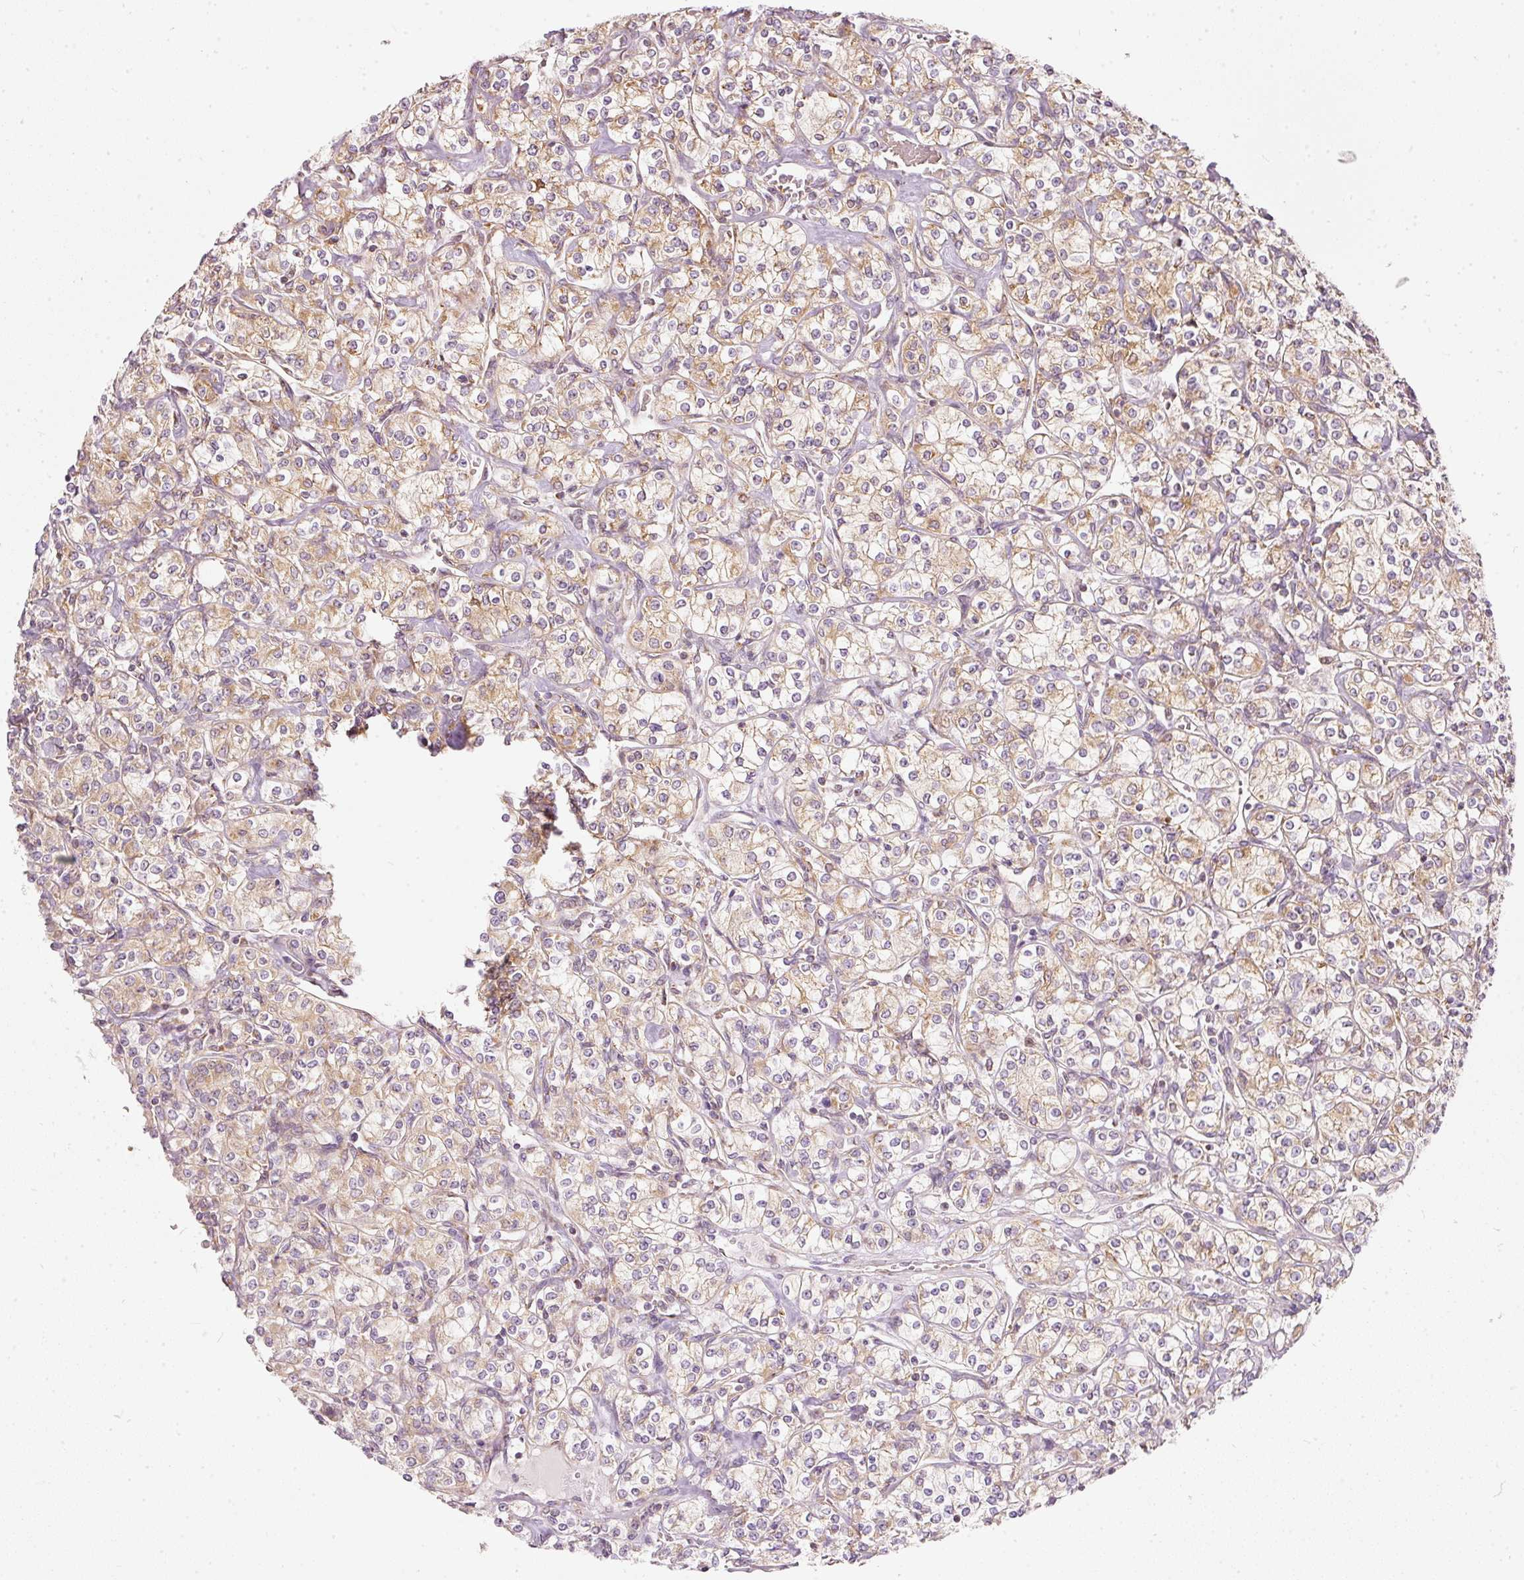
{"staining": {"intensity": "moderate", "quantity": ">75%", "location": "cytoplasmic/membranous"}, "tissue": "renal cancer", "cell_type": "Tumor cells", "image_type": "cancer", "snomed": [{"axis": "morphology", "description": "Adenocarcinoma, NOS"}, {"axis": "topography", "description": "Kidney"}], "caption": "Protein expression analysis of renal cancer displays moderate cytoplasmic/membranous staining in approximately >75% of tumor cells. The staining was performed using DAB (3,3'-diaminobenzidine), with brown indicating positive protein expression. Nuclei are stained blue with hematoxylin.", "gene": "SNAPC5", "patient": {"sex": "male", "age": 77}}